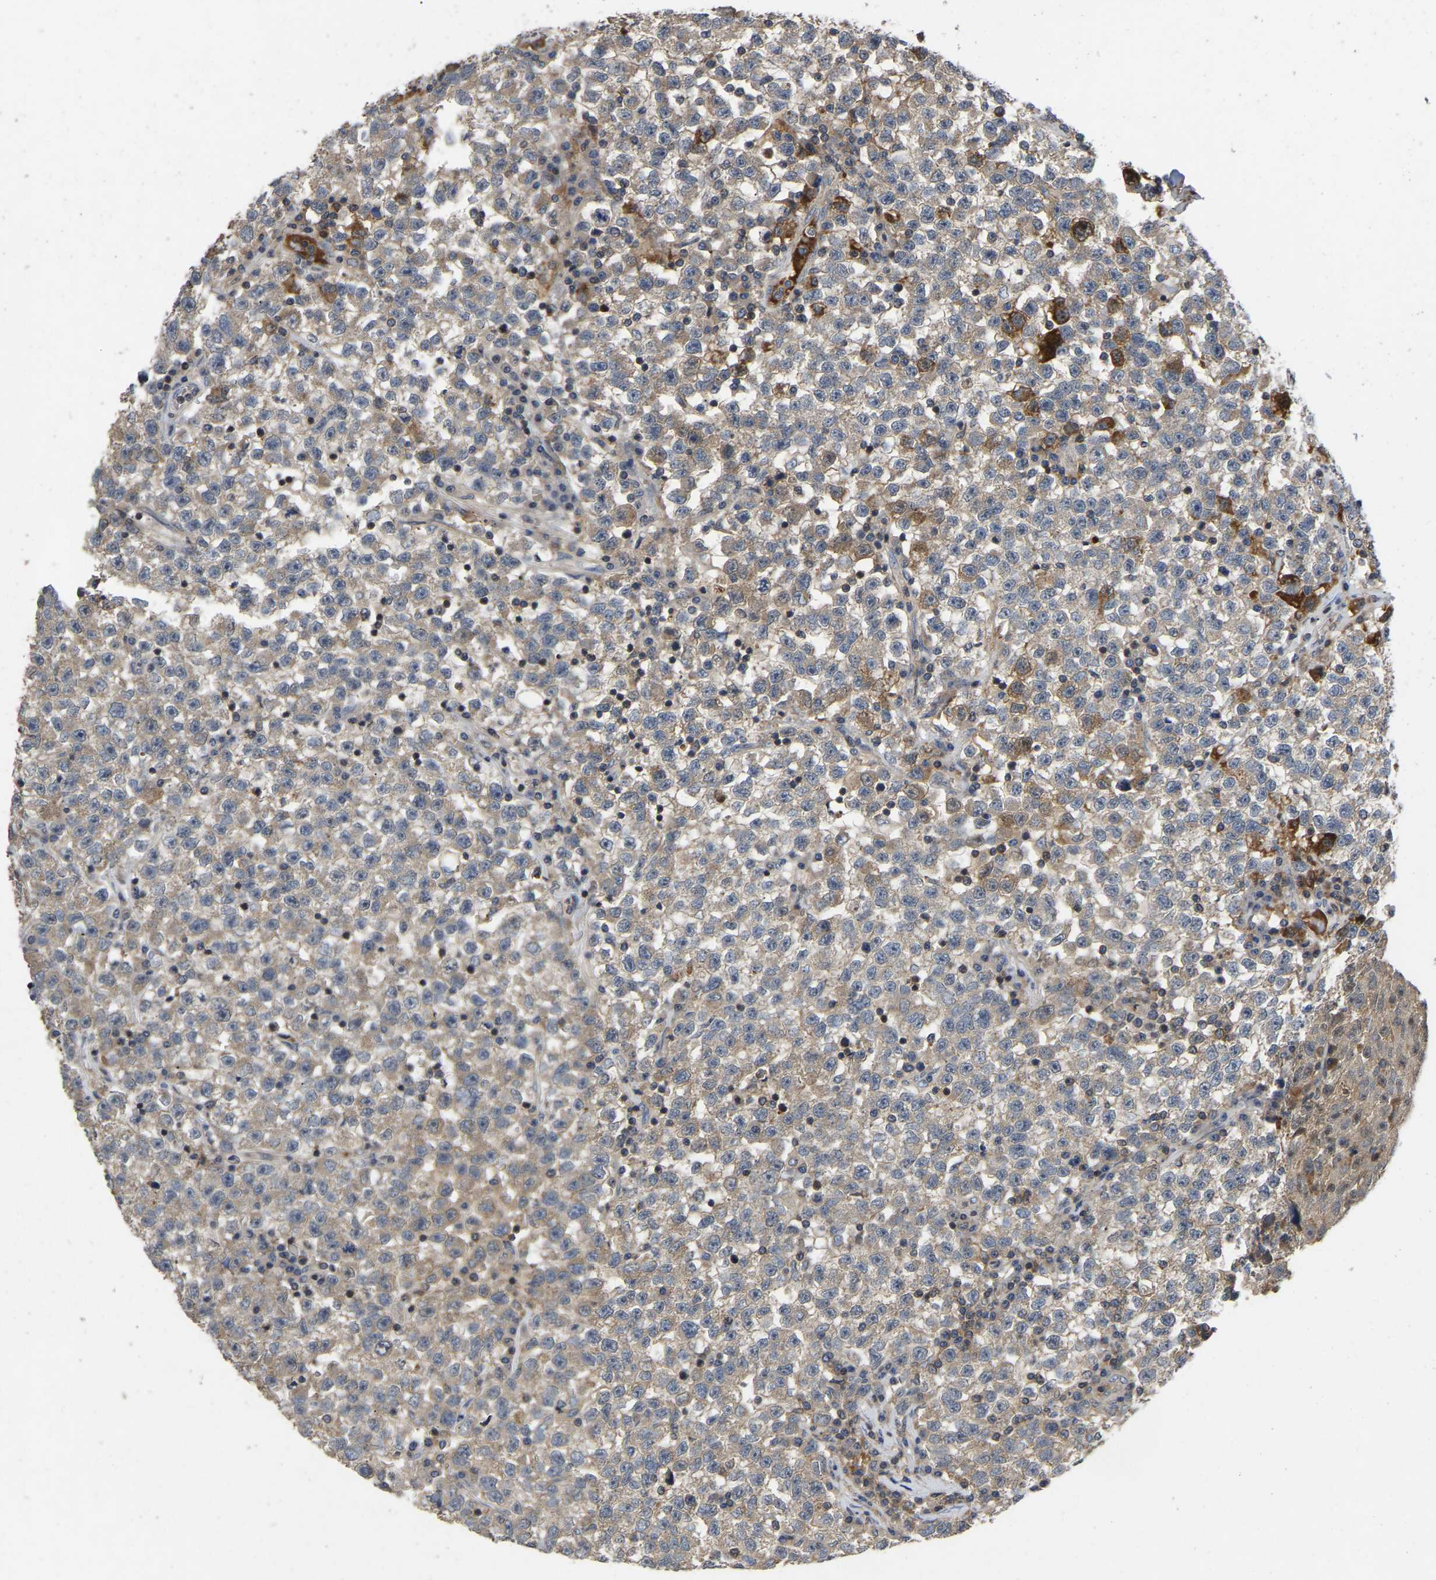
{"staining": {"intensity": "weak", "quantity": ">75%", "location": "cytoplasmic/membranous"}, "tissue": "testis cancer", "cell_type": "Tumor cells", "image_type": "cancer", "snomed": [{"axis": "morphology", "description": "Seminoma, NOS"}, {"axis": "topography", "description": "Testis"}], "caption": "A photomicrograph showing weak cytoplasmic/membranous positivity in about >75% of tumor cells in testis cancer (seminoma), as visualized by brown immunohistochemical staining.", "gene": "PRDM14", "patient": {"sex": "male", "age": 22}}